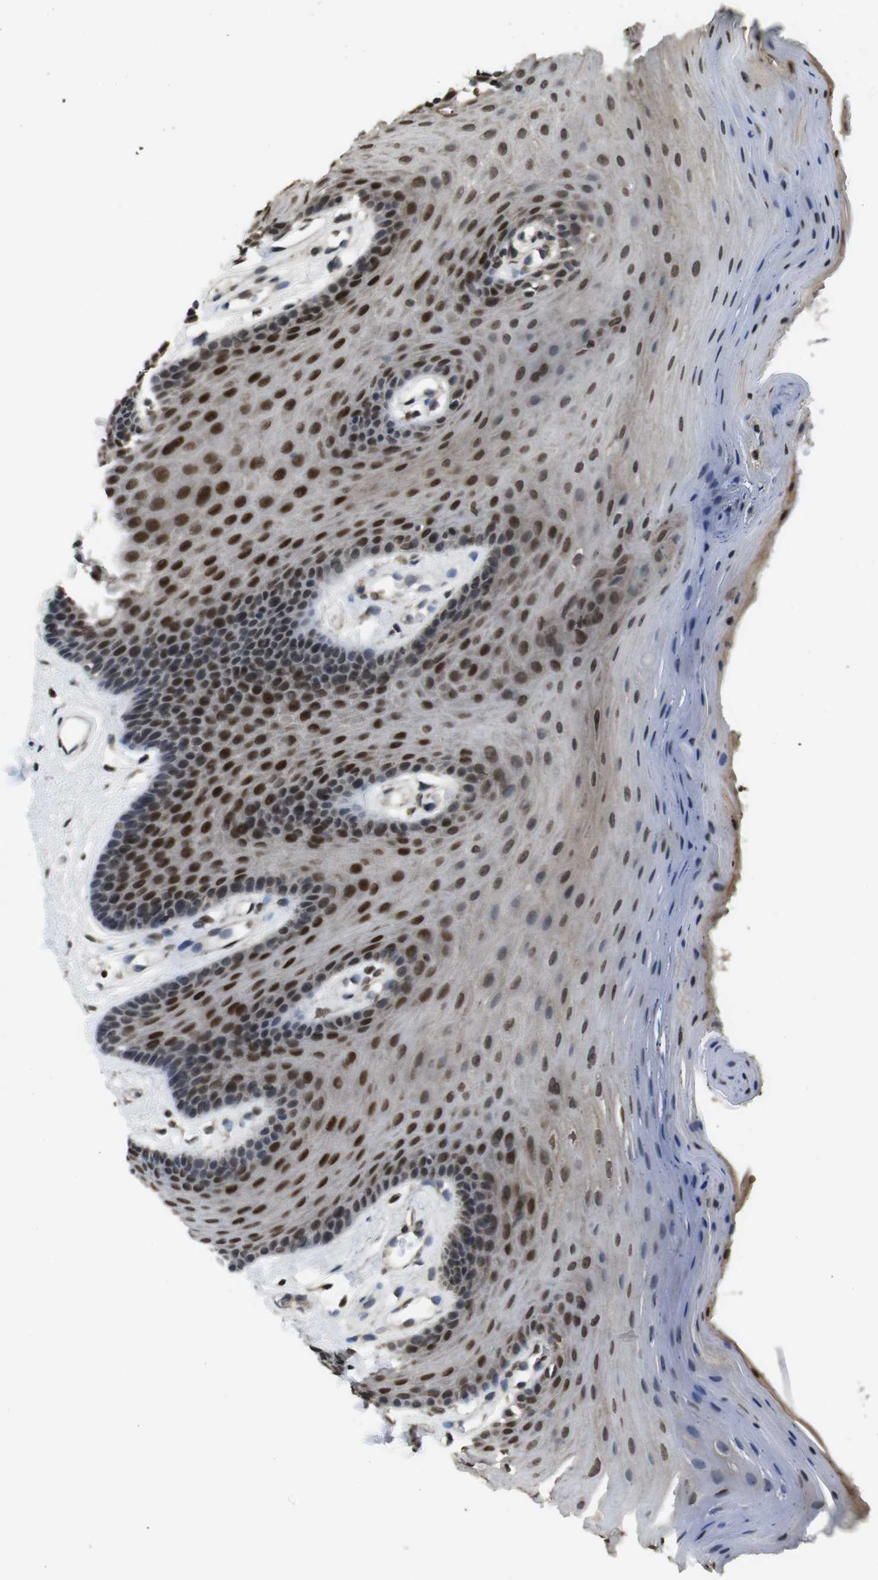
{"staining": {"intensity": "strong", "quantity": ">75%", "location": "nuclear"}, "tissue": "oral mucosa", "cell_type": "Squamous epithelial cells", "image_type": "normal", "snomed": [{"axis": "morphology", "description": "Normal tissue, NOS"}, {"axis": "morphology", "description": "Squamous cell carcinoma, NOS"}, {"axis": "topography", "description": "Skeletal muscle"}, {"axis": "topography", "description": "Adipose tissue"}, {"axis": "topography", "description": "Vascular tissue"}, {"axis": "topography", "description": "Oral tissue"}, {"axis": "topography", "description": "Peripheral nerve tissue"}, {"axis": "topography", "description": "Head-Neck"}], "caption": "Immunohistochemistry of unremarkable oral mucosa reveals high levels of strong nuclear staining in about >75% of squamous epithelial cells.", "gene": "MAF", "patient": {"sex": "male", "age": 71}}